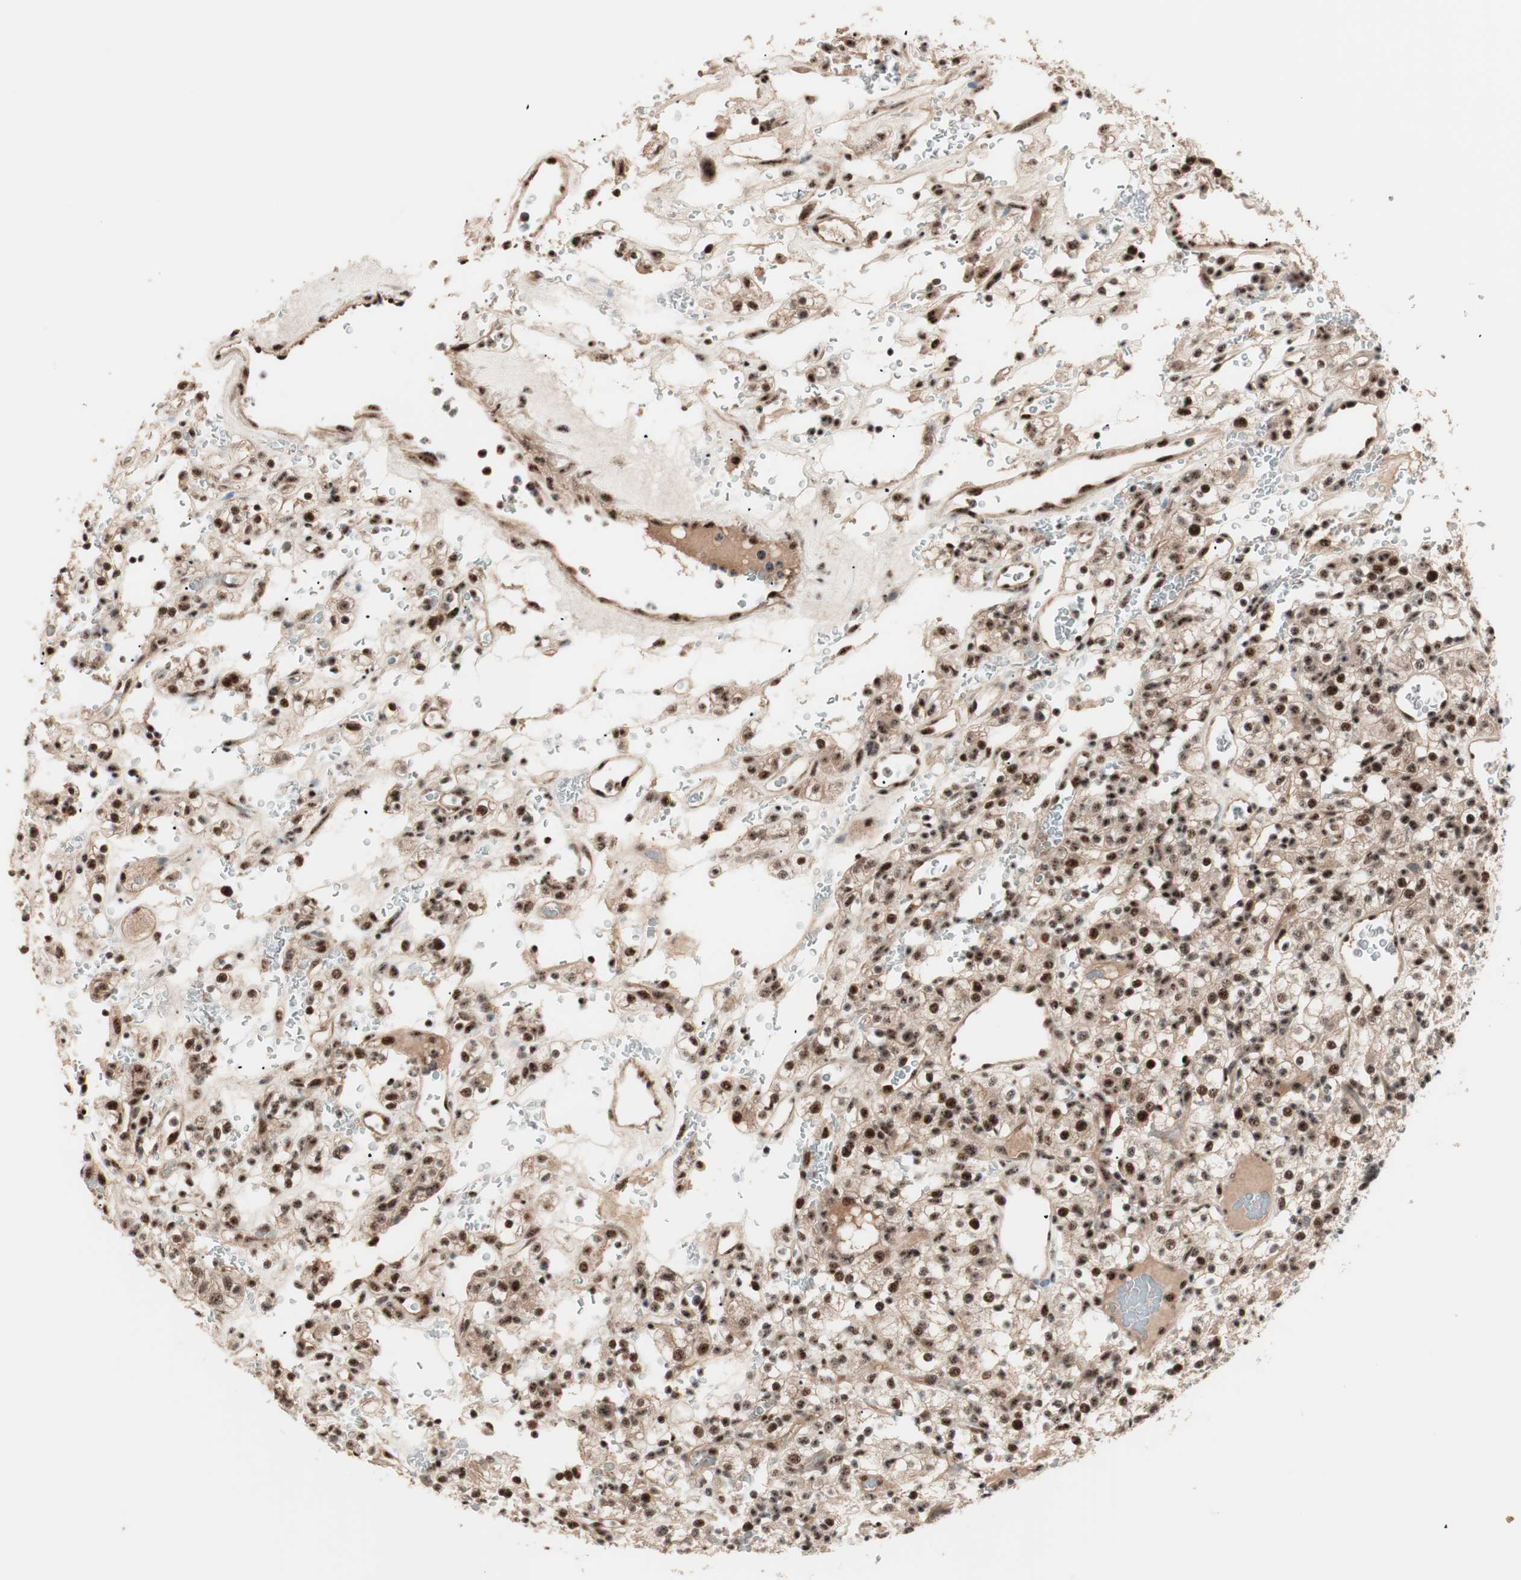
{"staining": {"intensity": "strong", "quantity": ">75%", "location": "nuclear"}, "tissue": "renal cancer", "cell_type": "Tumor cells", "image_type": "cancer", "snomed": [{"axis": "morphology", "description": "Normal tissue, NOS"}, {"axis": "morphology", "description": "Adenocarcinoma, NOS"}, {"axis": "topography", "description": "Kidney"}], "caption": "Brown immunohistochemical staining in human renal adenocarcinoma demonstrates strong nuclear expression in about >75% of tumor cells. (Brightfield microscopy of DAB IHC at high magnification).", "gene": "NR5A2", "patient": {"sex": "female", "age": 72}}